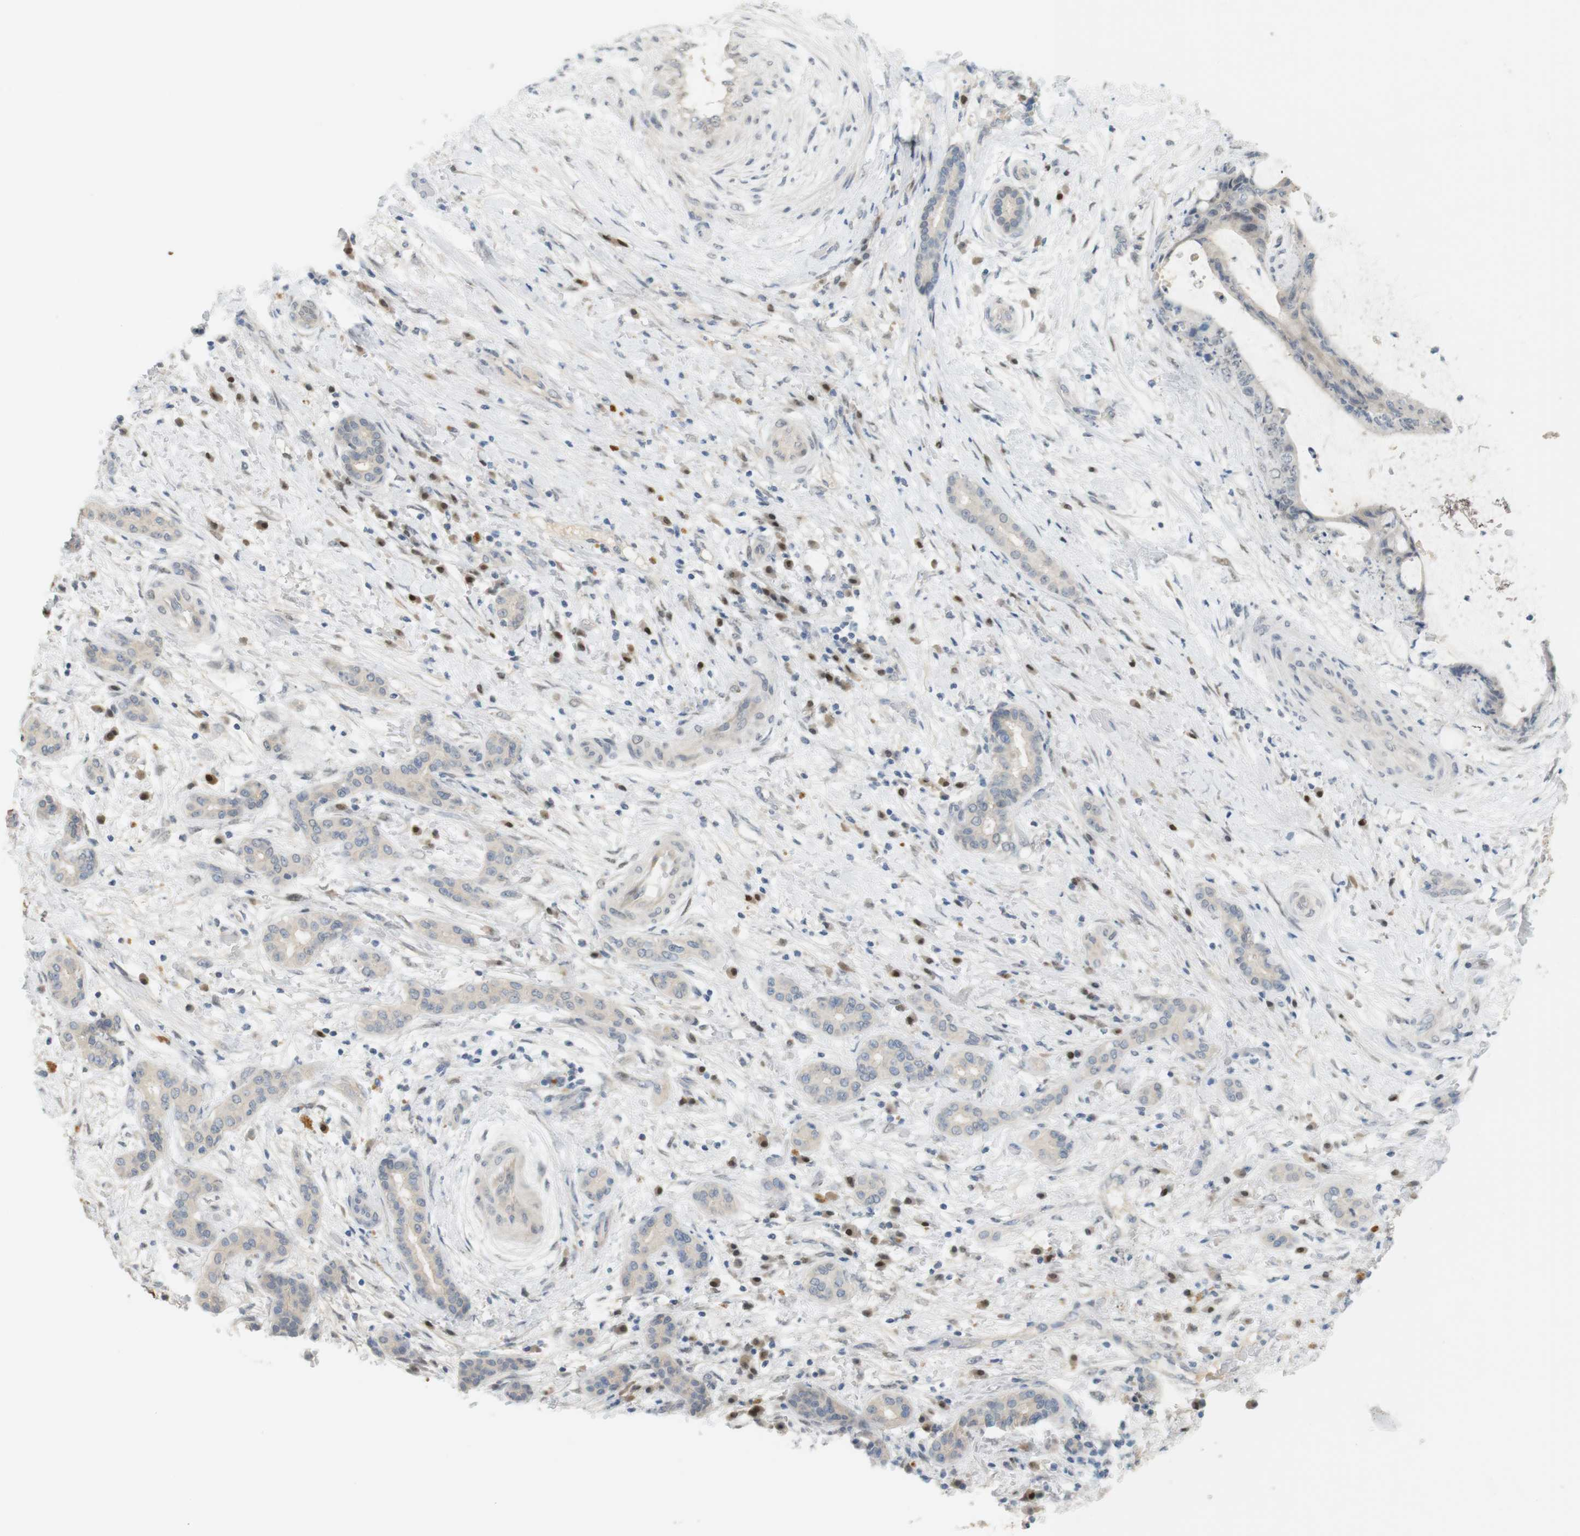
{"staining": {"intensity": "negative", "quantity": "none", "location": "none"}, "tissue": "liver cancer", "cell_type": "Tumor cells", "image_type": "cancer", "snomed": [{"axis": "morphology", "description": "Cholangiocarcinoma"}, {"axis": "topography", "description": "Liver"}], "caption": "IHC of human liver cancer displays no positivity in tumor cells.", "gene": "CREB3L2", "patient": {"sex": "female", "age": 73}}